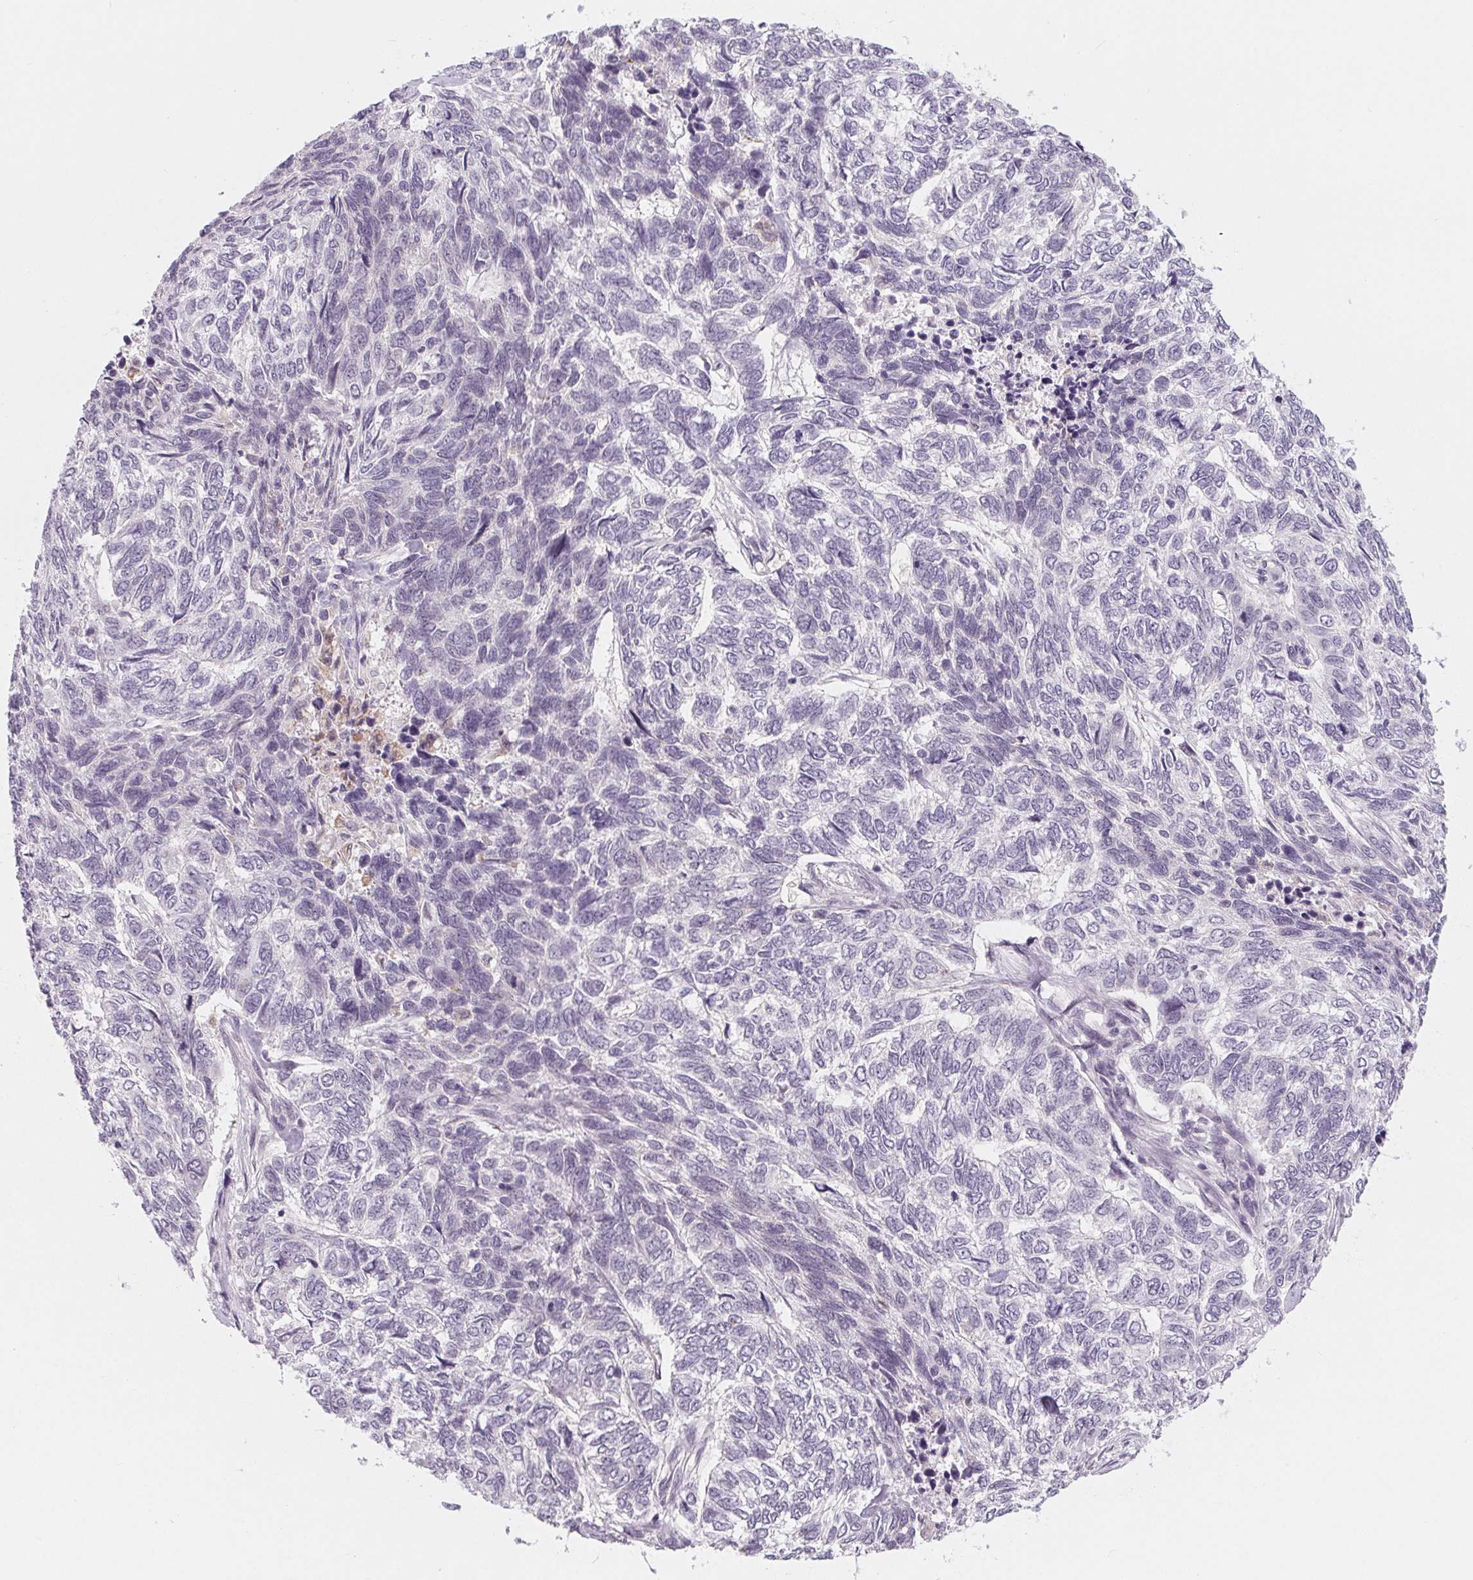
{"staining": {"intensity": "negative", "quantity": "none", "location": "none"}, "tissue": "skin cancer", "cell_type": "Tumor cells", "image_type": "cancer", "snomed": [{"axis": "morphology", "description": "Basal cell carcinoma"}, {"axis": "topography", "description": "Skin"}], "caption": "Skin basal cell carcinoma was stained to show a protein in brown. There is no significant expression in tumor cells.", "gene": "CFC1", "patient": {"sex": "female", "age": 65}}